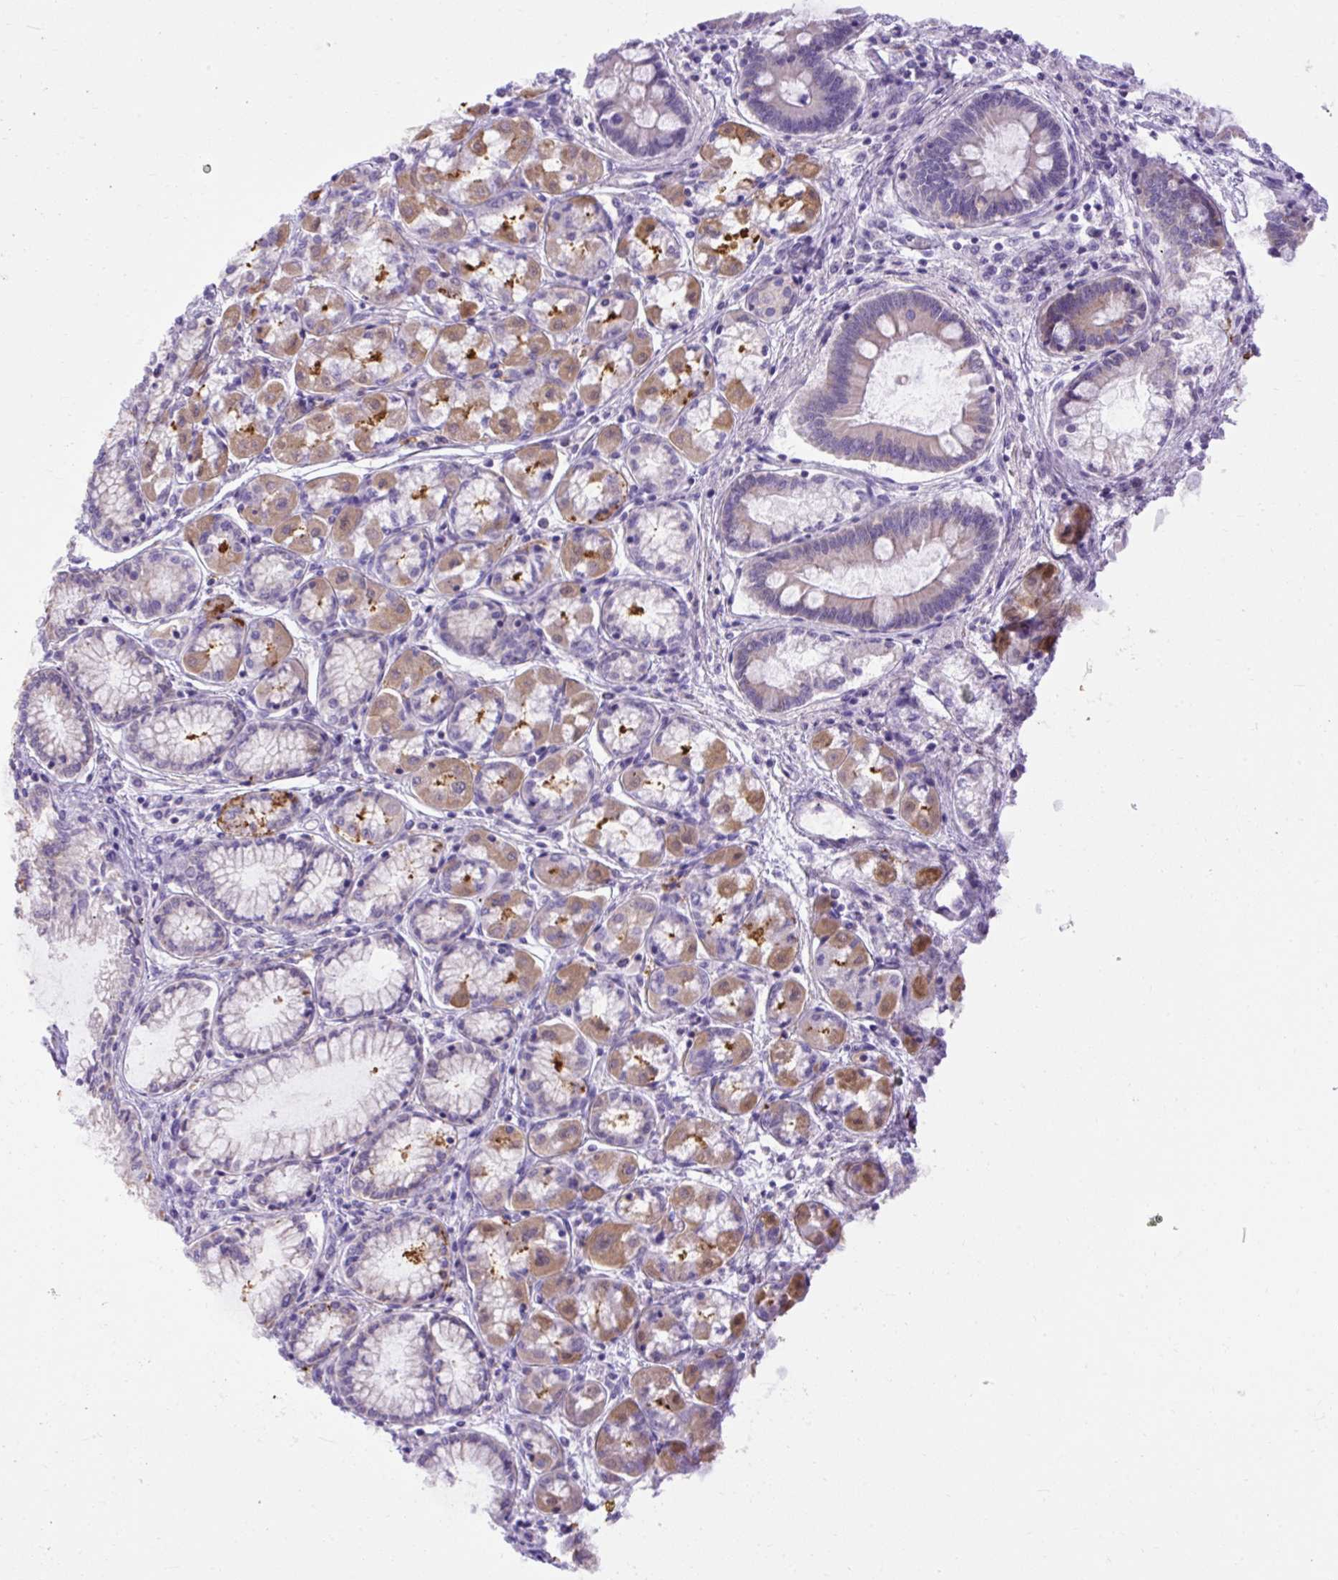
{"staining": {"intensity": "moderate", "quantity": "<25%", "location": "cytoplasmic/membranous"}, "tissue": "pancreatic cancer", "cell_type": "Tumor cells", "image_type": "cancer", "snomed": [{"axis": "morphology", "description": "Adenocarcinoma, NOS"}, {"axis": "topography", "description": "Pancreas"}], "caption": "A high-resolution photomicrograph shows IHC staining of pancreatic cancer (adenocarcinoma), which exhibits moderate cytoplasmic/membranous expression in about <25% of tumor cells.", "gene": "SPTBN5", "patient": {"sex": "female", "age": 50}}